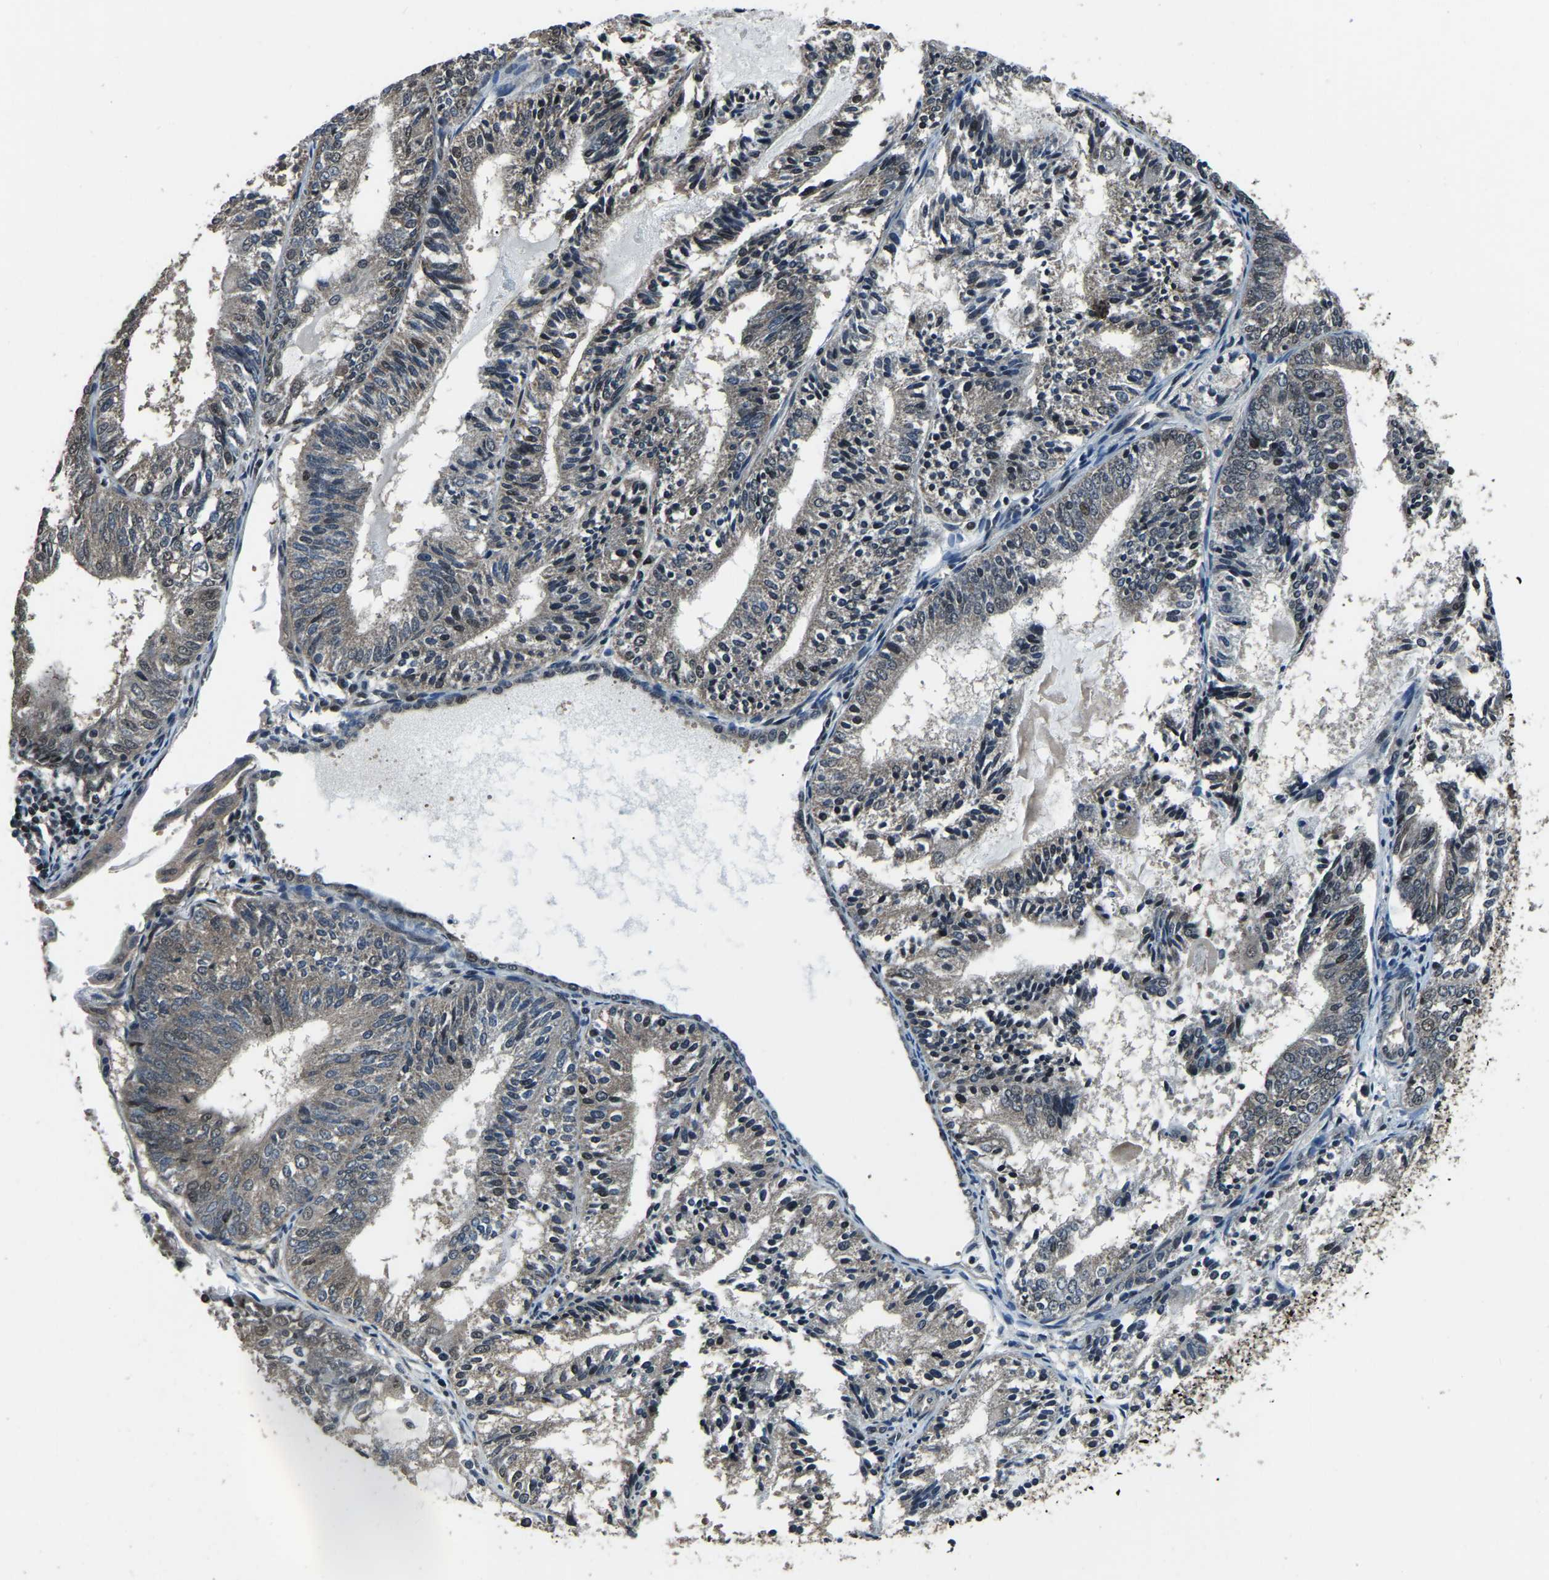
{"staining": {"intensity": "negative", "quantity": "none", "location": "none"}, "tissue": "endometrial cancer", "cell_type": "Tumor cells", "image_type": "cancer", "snomed": [{"axis": "morphology", "description": "Adenocarcinoma, NOS"}, {"axis": "topography", "description": "Endometrium"}], "caption": "Immunohistochemistry micrograph of neoplastic tissue: human endometrial cancer (adenocarcinoma) stained with DAB demonstrates no significant protein staining in tumor cells.", "gene": "ANKIB1", "patient": {"sex": "female", "age": 81}}